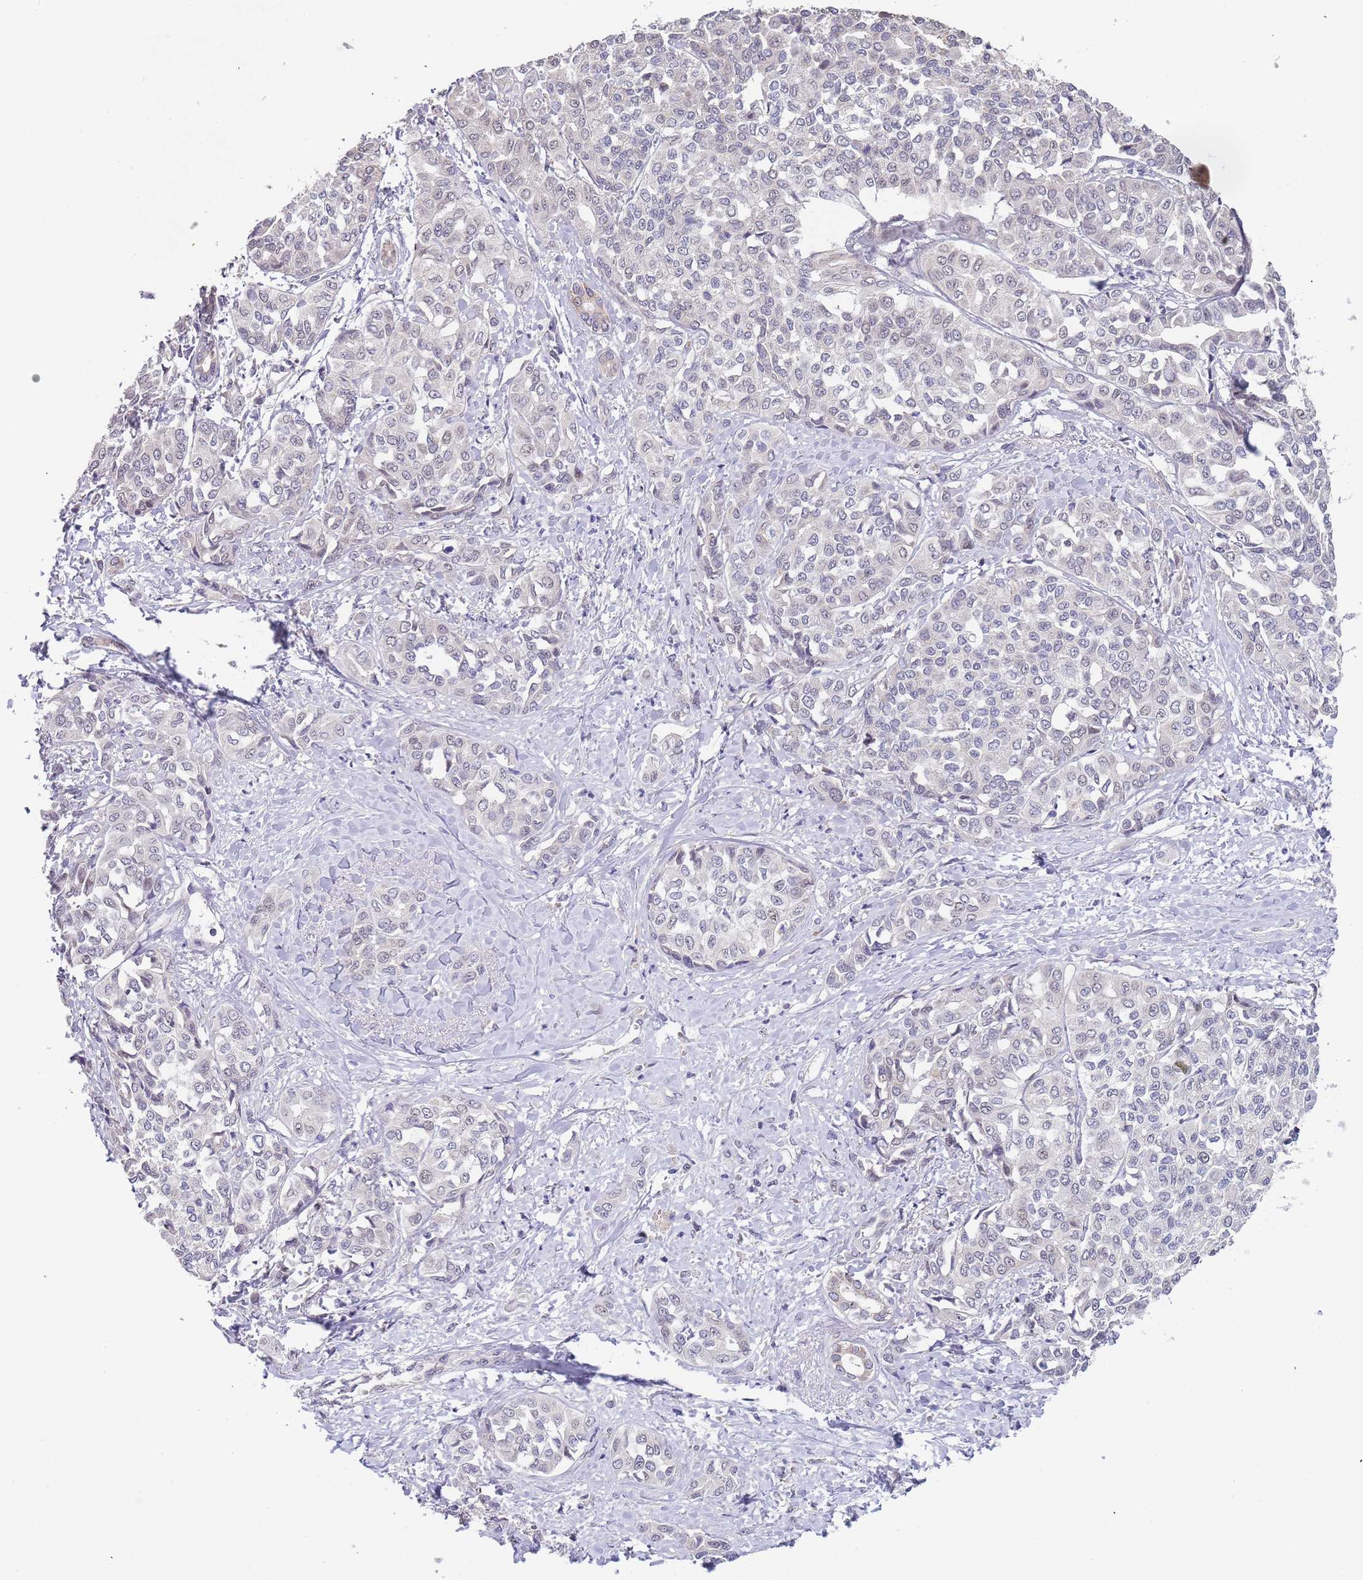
{"staining": {"intensity": "negative", "quantity": "none", "location": "none"}, "tissue": "liver cancer", "cell_type": "Tumor cells", "image_type": "cancer", "snomed": [{"axis": "morphology", "description": "Cholangiocarcinoma"}, {"axis": "topography", "description": "Liver"}], "caption": "Immunohistochemical staining of human cholangiocarcinoma (liver) displays no significant expression in tumor cells. Nuclei are stained in blue.", "gene": "TMEM64", "patient": {"sex": "female", "age": 77}}